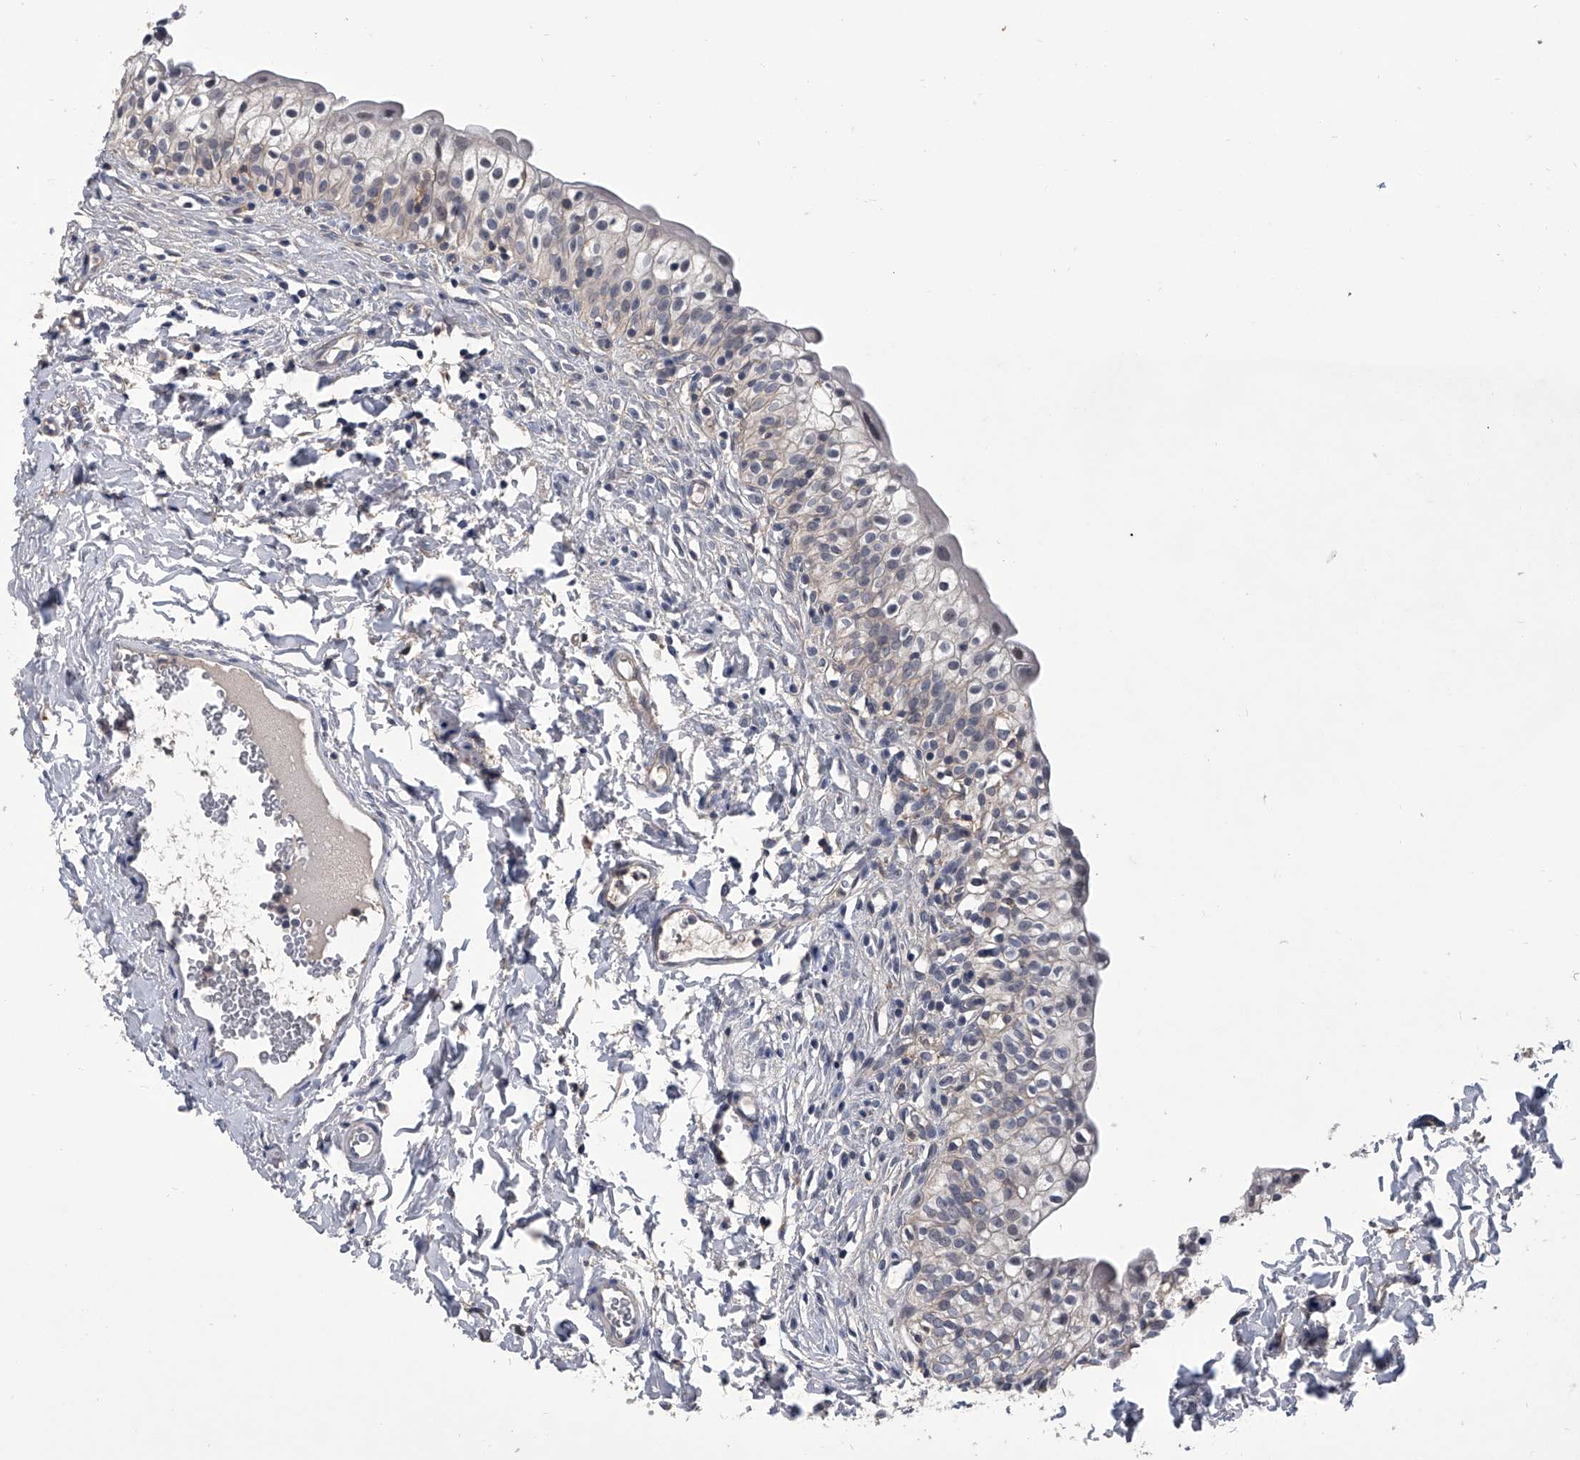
{"staining": {"intensity": "weak", "quantity": "<25%", "location": "cytoplasmic/membranous"}, "tissue": "urinary bladder", "cell_type": "Urothelial cells", "image_type": "normal", "snomed": [{"axis": "morphology", "description": "Normal tissue, NOS"}, {"axis": "topography", "description": "Urinary bladder"}], "caption": "High magnification brightfield microscopy of normal urinary bladder stained with DAB (3,3'-diaminobenzidine) (brown) and counterstained with hematoxylin (blue): urothelial cells show no significant expression.", "gene": "MAP4K3", "patient": {"sex": "male", "age": 55}}